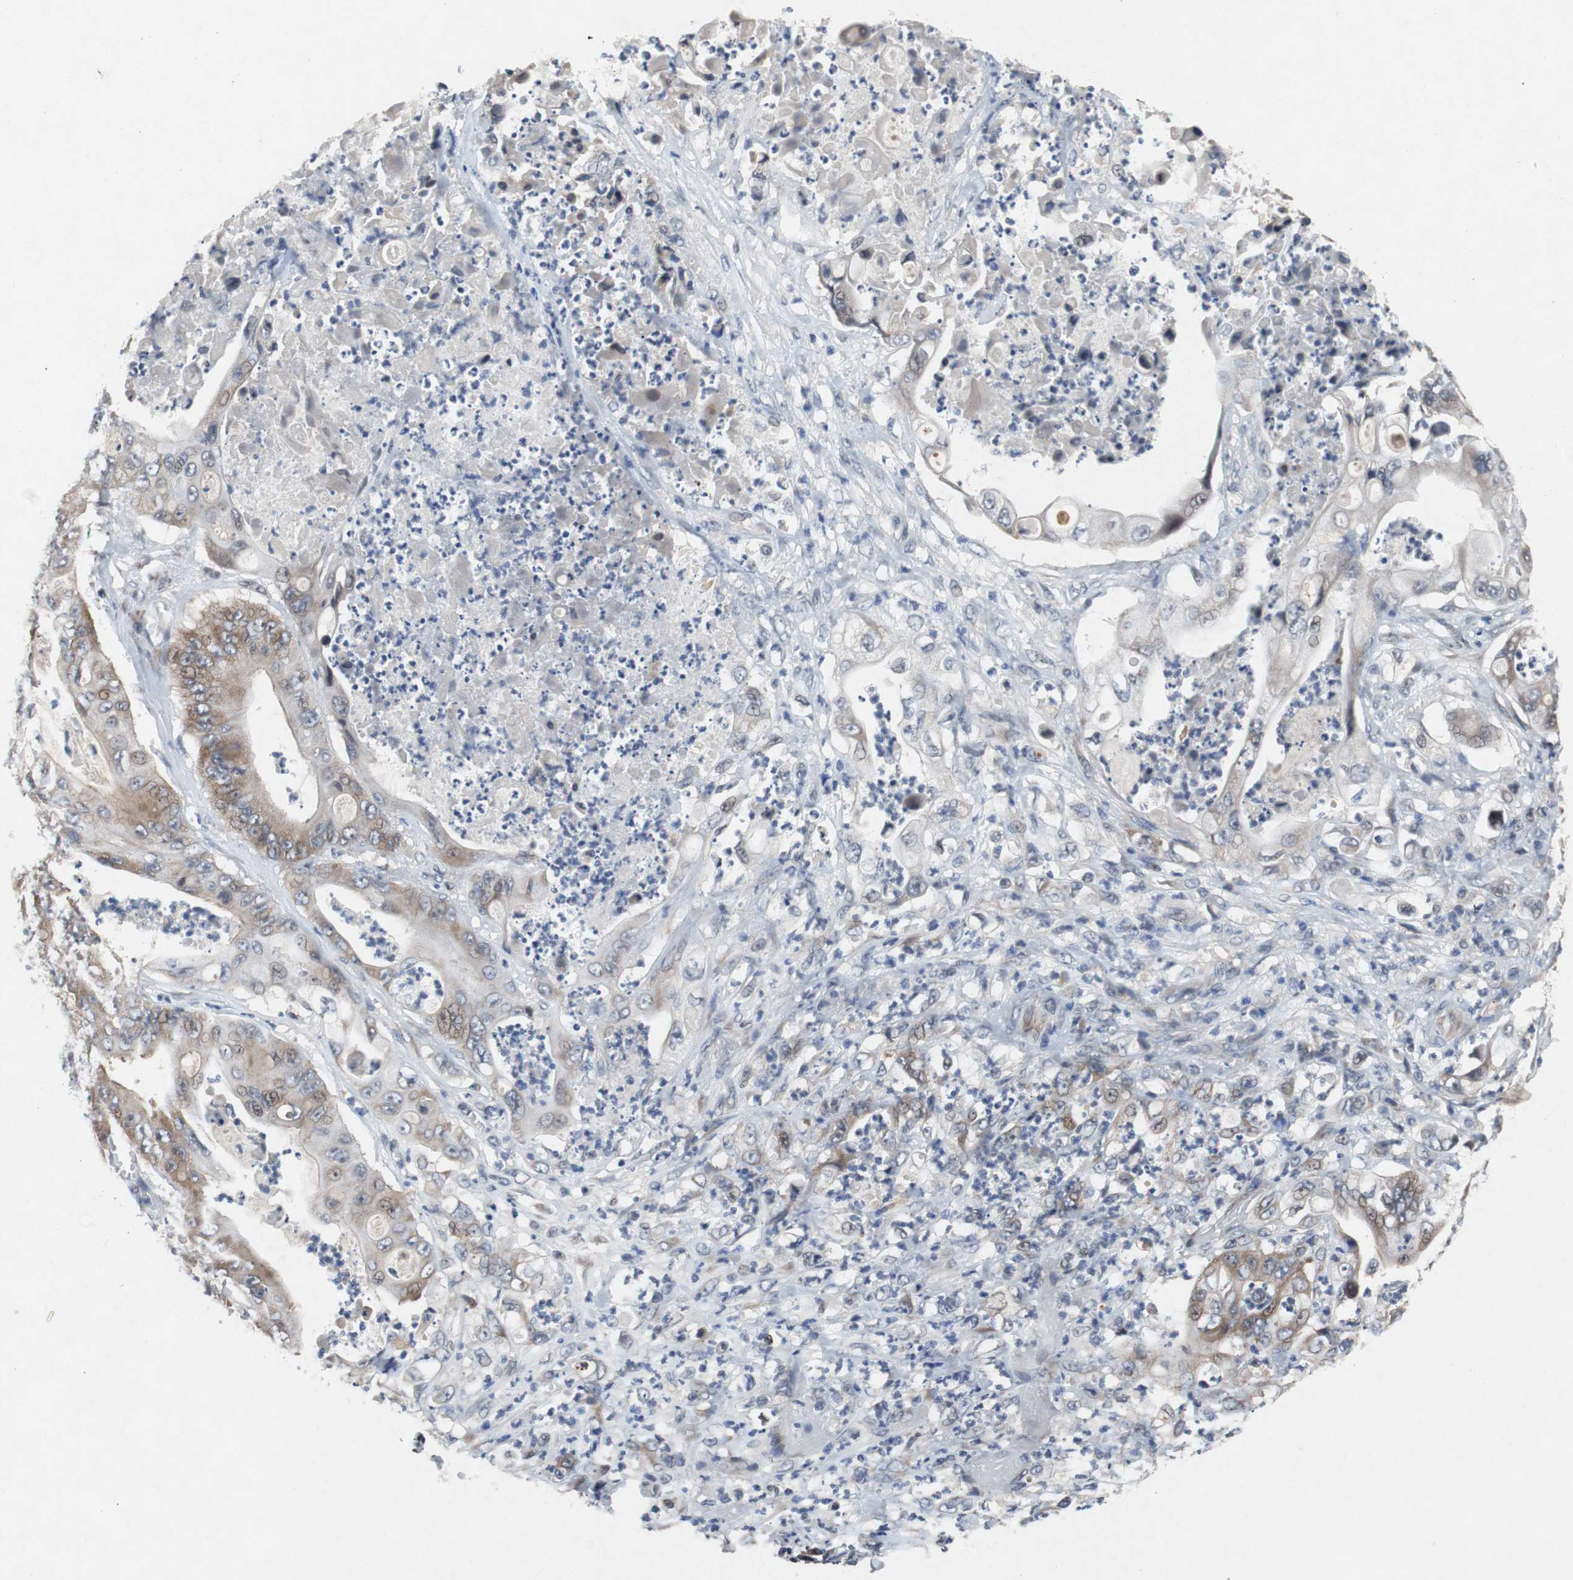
{"staining": {"intensity": "strong", "quantity": "25%-75%", "location": "cytoplasmic/membranous"}, "tissue": "stomach cancer", "cell_type": "Tumor cells", "image_type": "cancer", "snomed": [{"axis": "morphology", "description": "Adenocarcinoma, NOS"}, {"axis": "topography", "description": "Stomach"}], "caption": "Tumor cells reveal strong cytoplasmic/membranous expression in about 25%-75% of cells in stomach adenocarcinoma. (brown staining indicates protein expression, while blue staining denotes nuclei).", "gene": "TP63", "patient": {"sex": "female", "age": 73}}